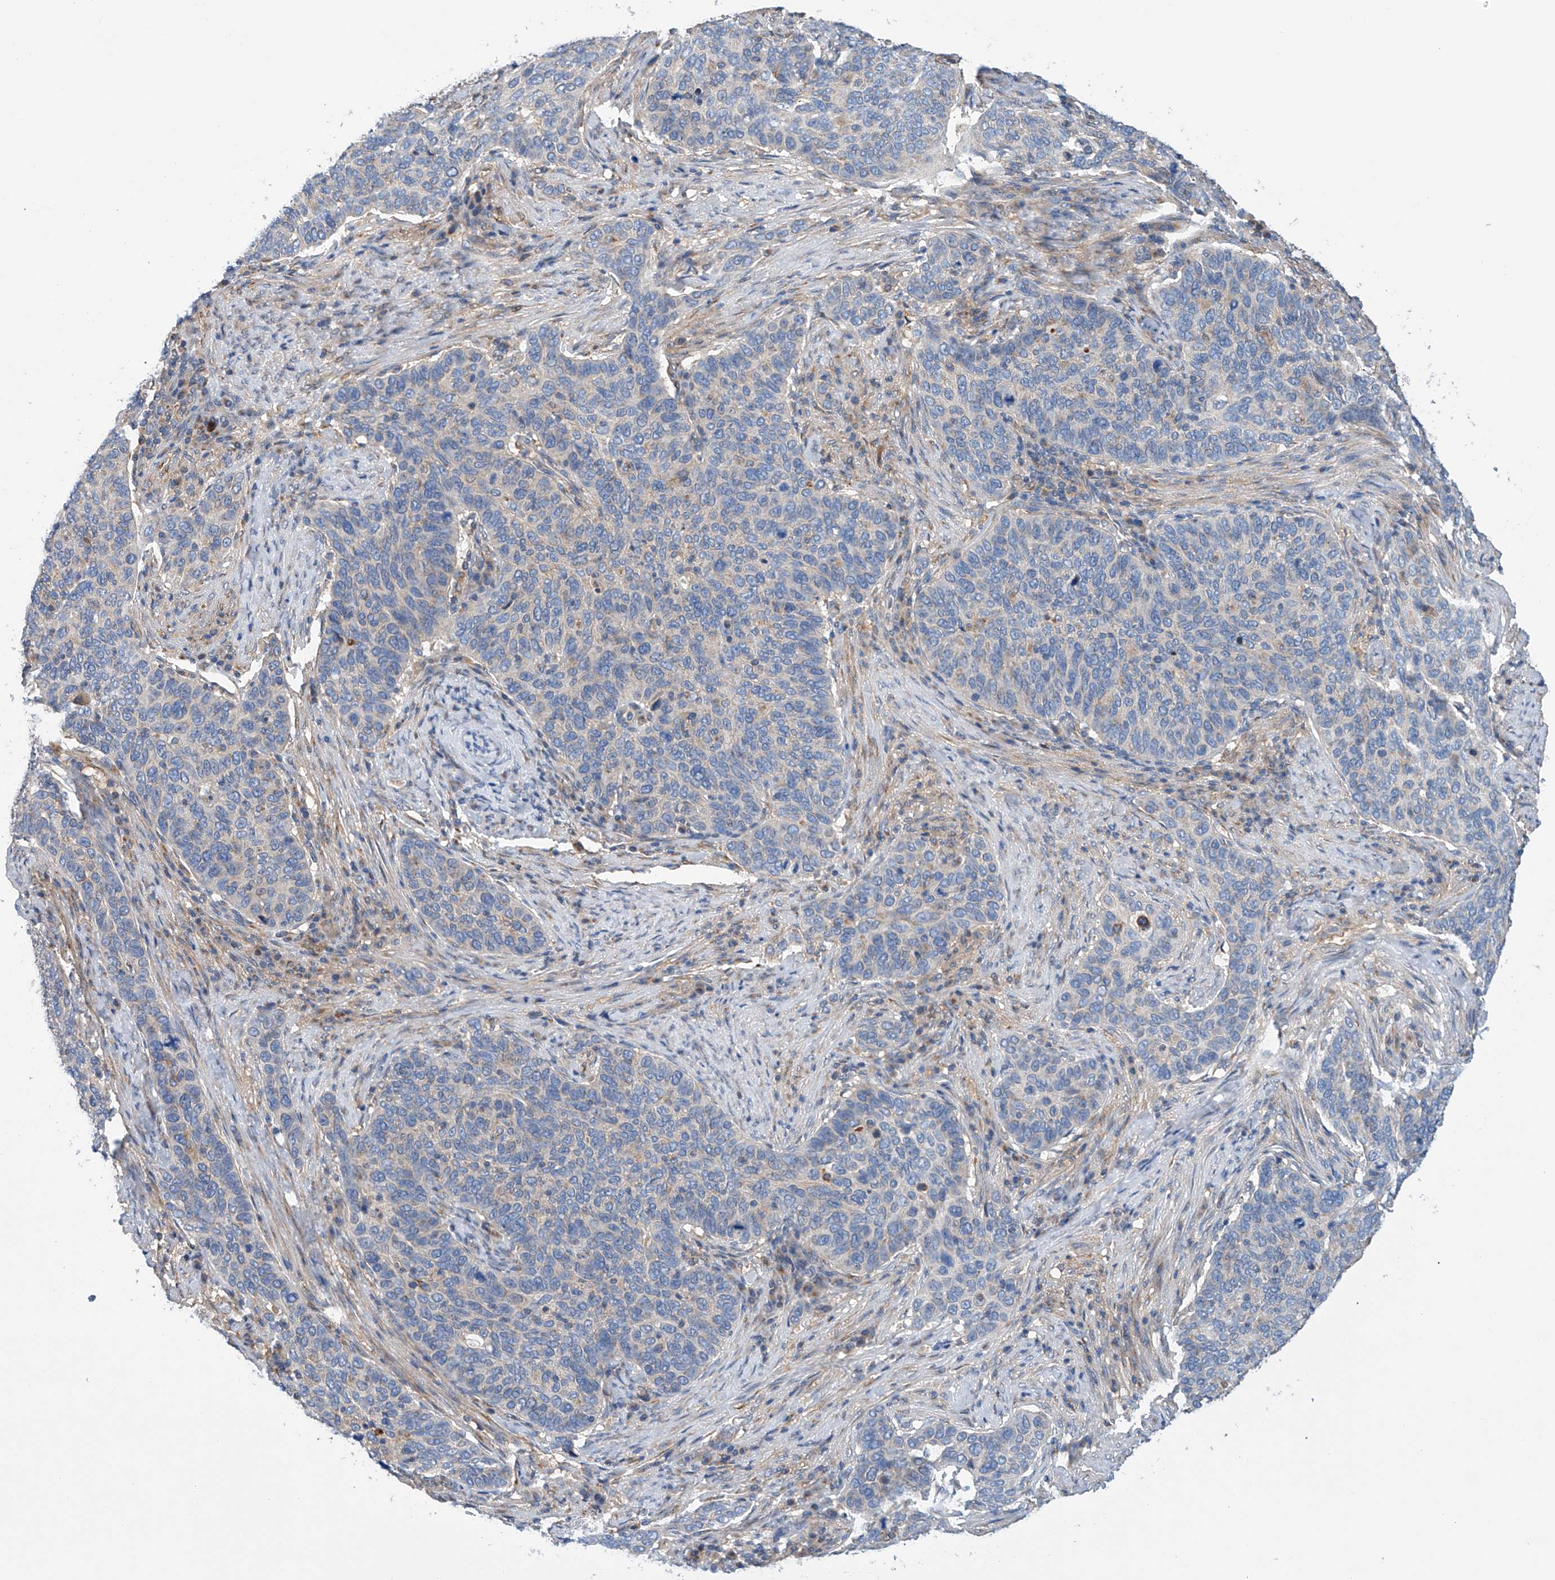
{"staining": {"intensity": "negative", "quantity": "none", "location": "none"}, "tissue": "cervical cancer", "cell_type": "Tumor cells", "image_type": "cancer", "snomed": [{"axis": "morphology", "description": "Squamous cell carcinoma, NOS"}, {"axis": "topography", "description": "Cervix"}], "caption": "Tumor cells show no significant positivity in squamous cell carcinoma (cervical). (IHC, brightfield microscopy, high magnification).", "gene": "SLC22A7", "patient": {"sex": "female", "age": 60}}